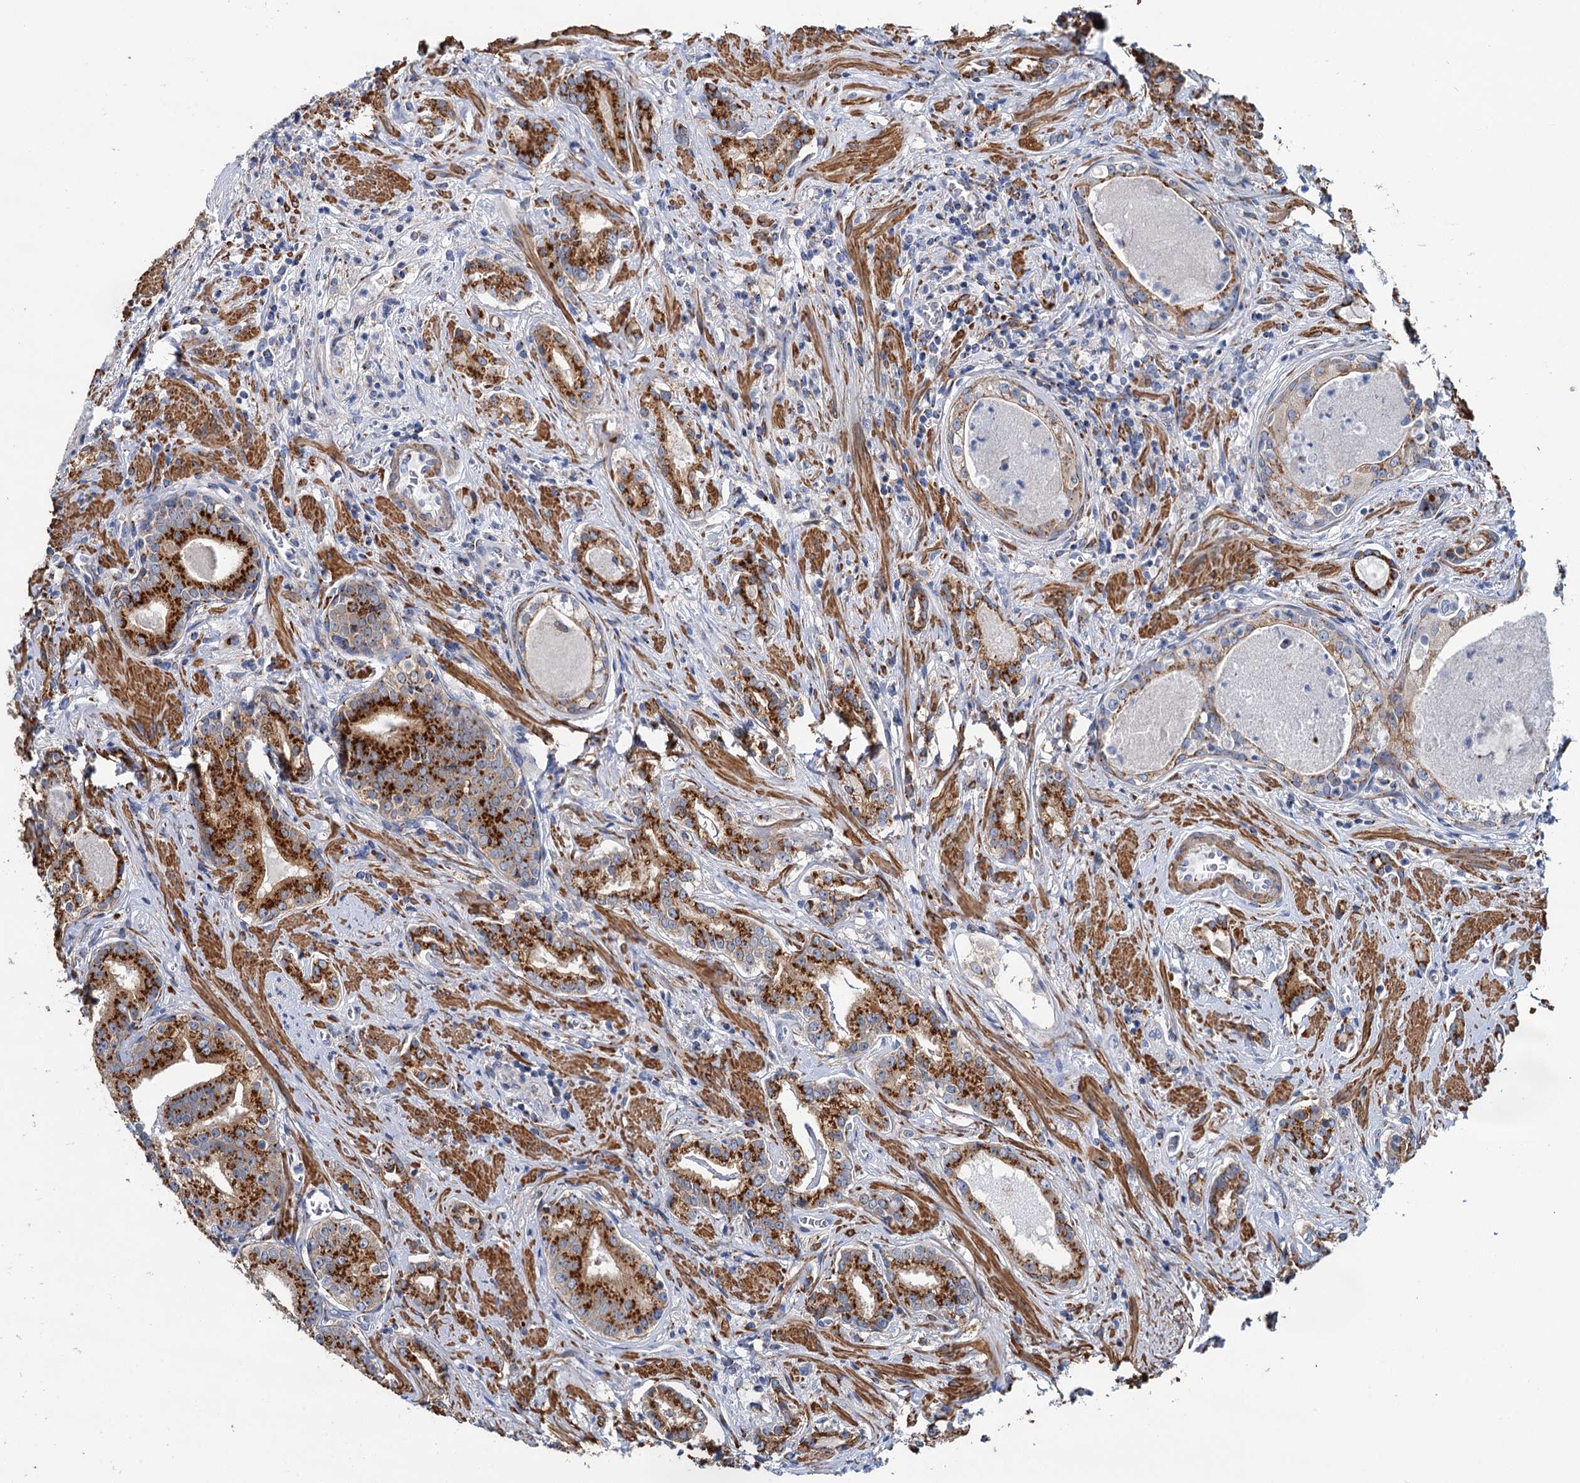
{"staining": {"intensity": "strong", "quantity": "25%-75%", "location": "cytoplasmic/membranous"}, "tissue": "prostate cancer", "cell_type": "Tumor cells", "image_type": "cancer", "snomed": [{"axis": "morphology", "description": "Adenocarcinoma, High grade"}, {"axis": "topography", "description": "Prostate"}], "caption": "The photomicrograph reveals immunohistochemical staining of prostate high-grade adenocarcinoma. There is strong cytoplasmic/membranous expression is present in about 25%-75% of tumor cells. Using DAB (3,3'-diaminobenzidine) (brown) and hematoxylin (blue) stains, captured at high magnification using brightfield microscopy.", "gene": "BET1L", "patient": {"sex": "male", "age": 58}}